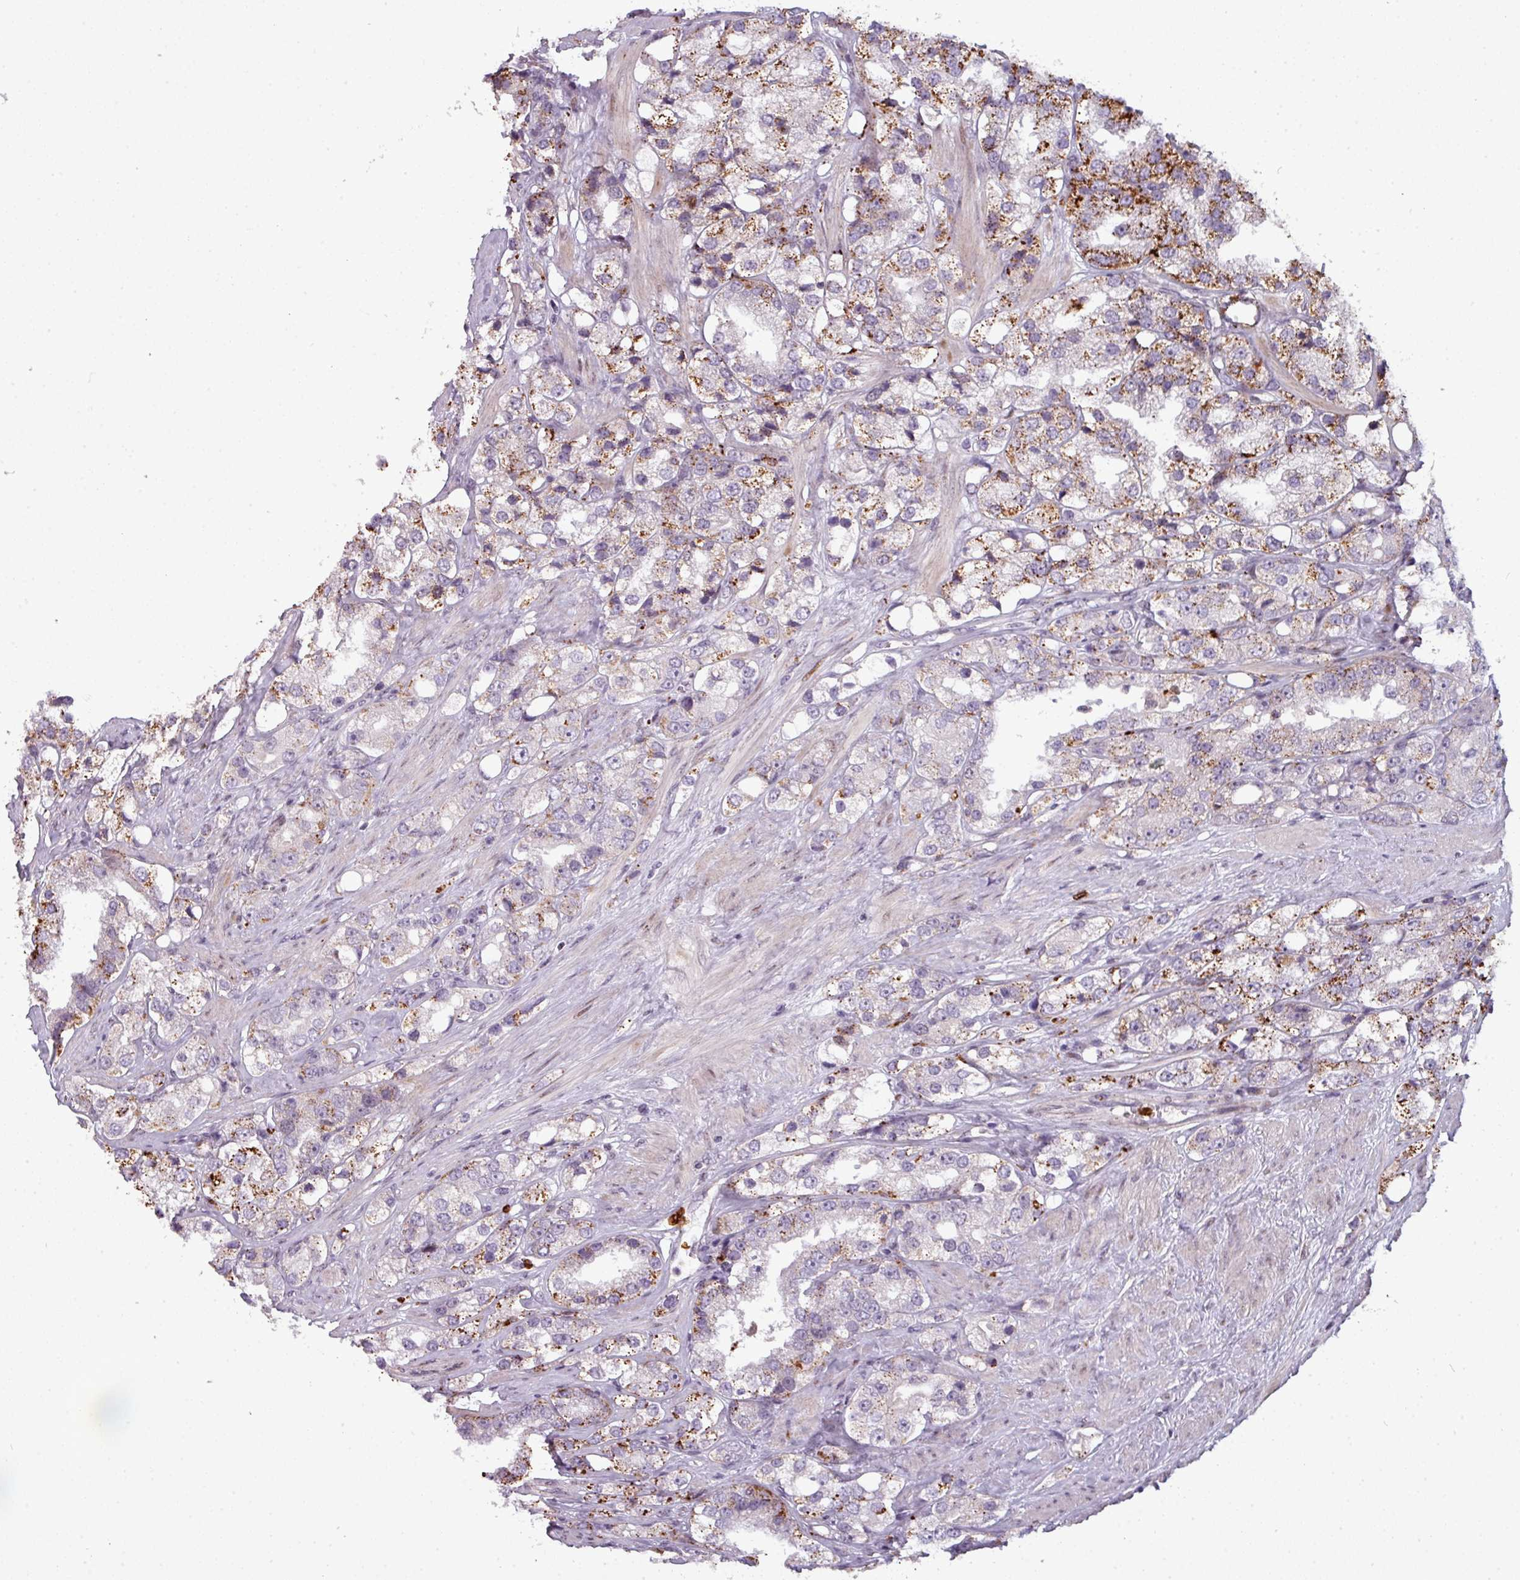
{"staining": {"intensity": "moderate", "quantity": "25%-75%", "location": "cytoplasmic/membranous"}, "tissue": "prostate cancer", "cell_type": "Tumor cells", "image_type": "cancer", "snomed": [{"axis": "morphology", "description": "Adenocarcinoma, NOS"}, {"axis": "topography", "description": "Prostate"}], "caption": "Protein expression by IHC displays moderate cytoplasmic/membranous expression in approximately 25%-75% of tumor cells in adenocarcinoma (prostate).", "gene": "TMEFF1", "patient": {"sex": "male", "age": 79}}